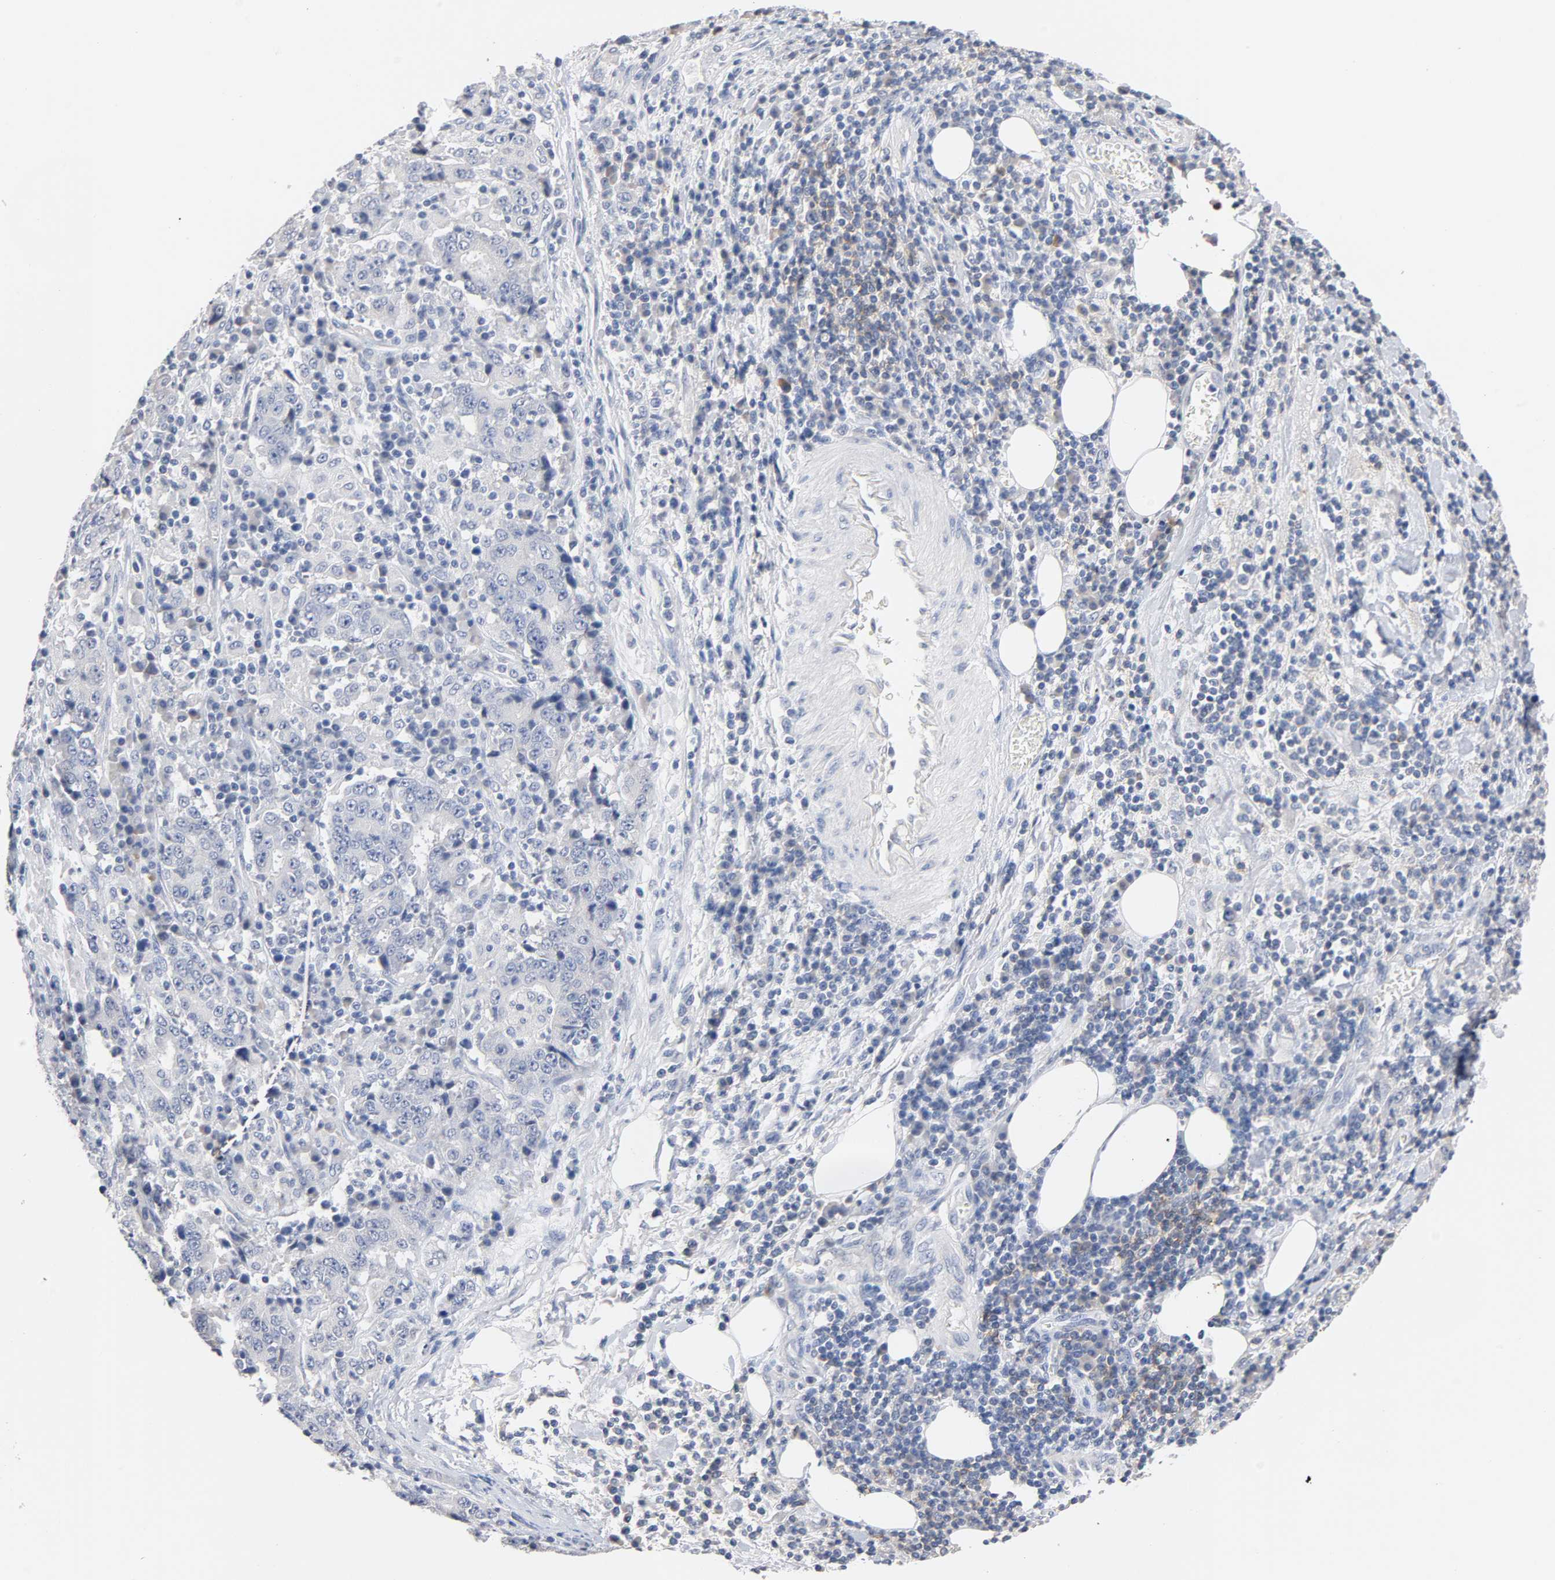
{"staining": {"intensity": "negative", "quantity": "none", "location": "none"}, "tissue": "stomach cancer", "cell_type": "Tumor cells", "image_type": "cancer", "snomed": [{"axis": "morphology", "description": "Normal tissue, NOS"}, {"axis": "morphology", "description": "Adenocarcinoma, NOS"}, {"axis": "topography", "description": "Stomach, upper"}, {"axis": "topography", "description": "Stomach"}], "caption": "This is a micrograph of IHC staining of stomach adenocarcinoma, which shows no expression in tumor cells.", "gene": "ZCCHC13", "patient": {"sex": "male", "age": 59}}